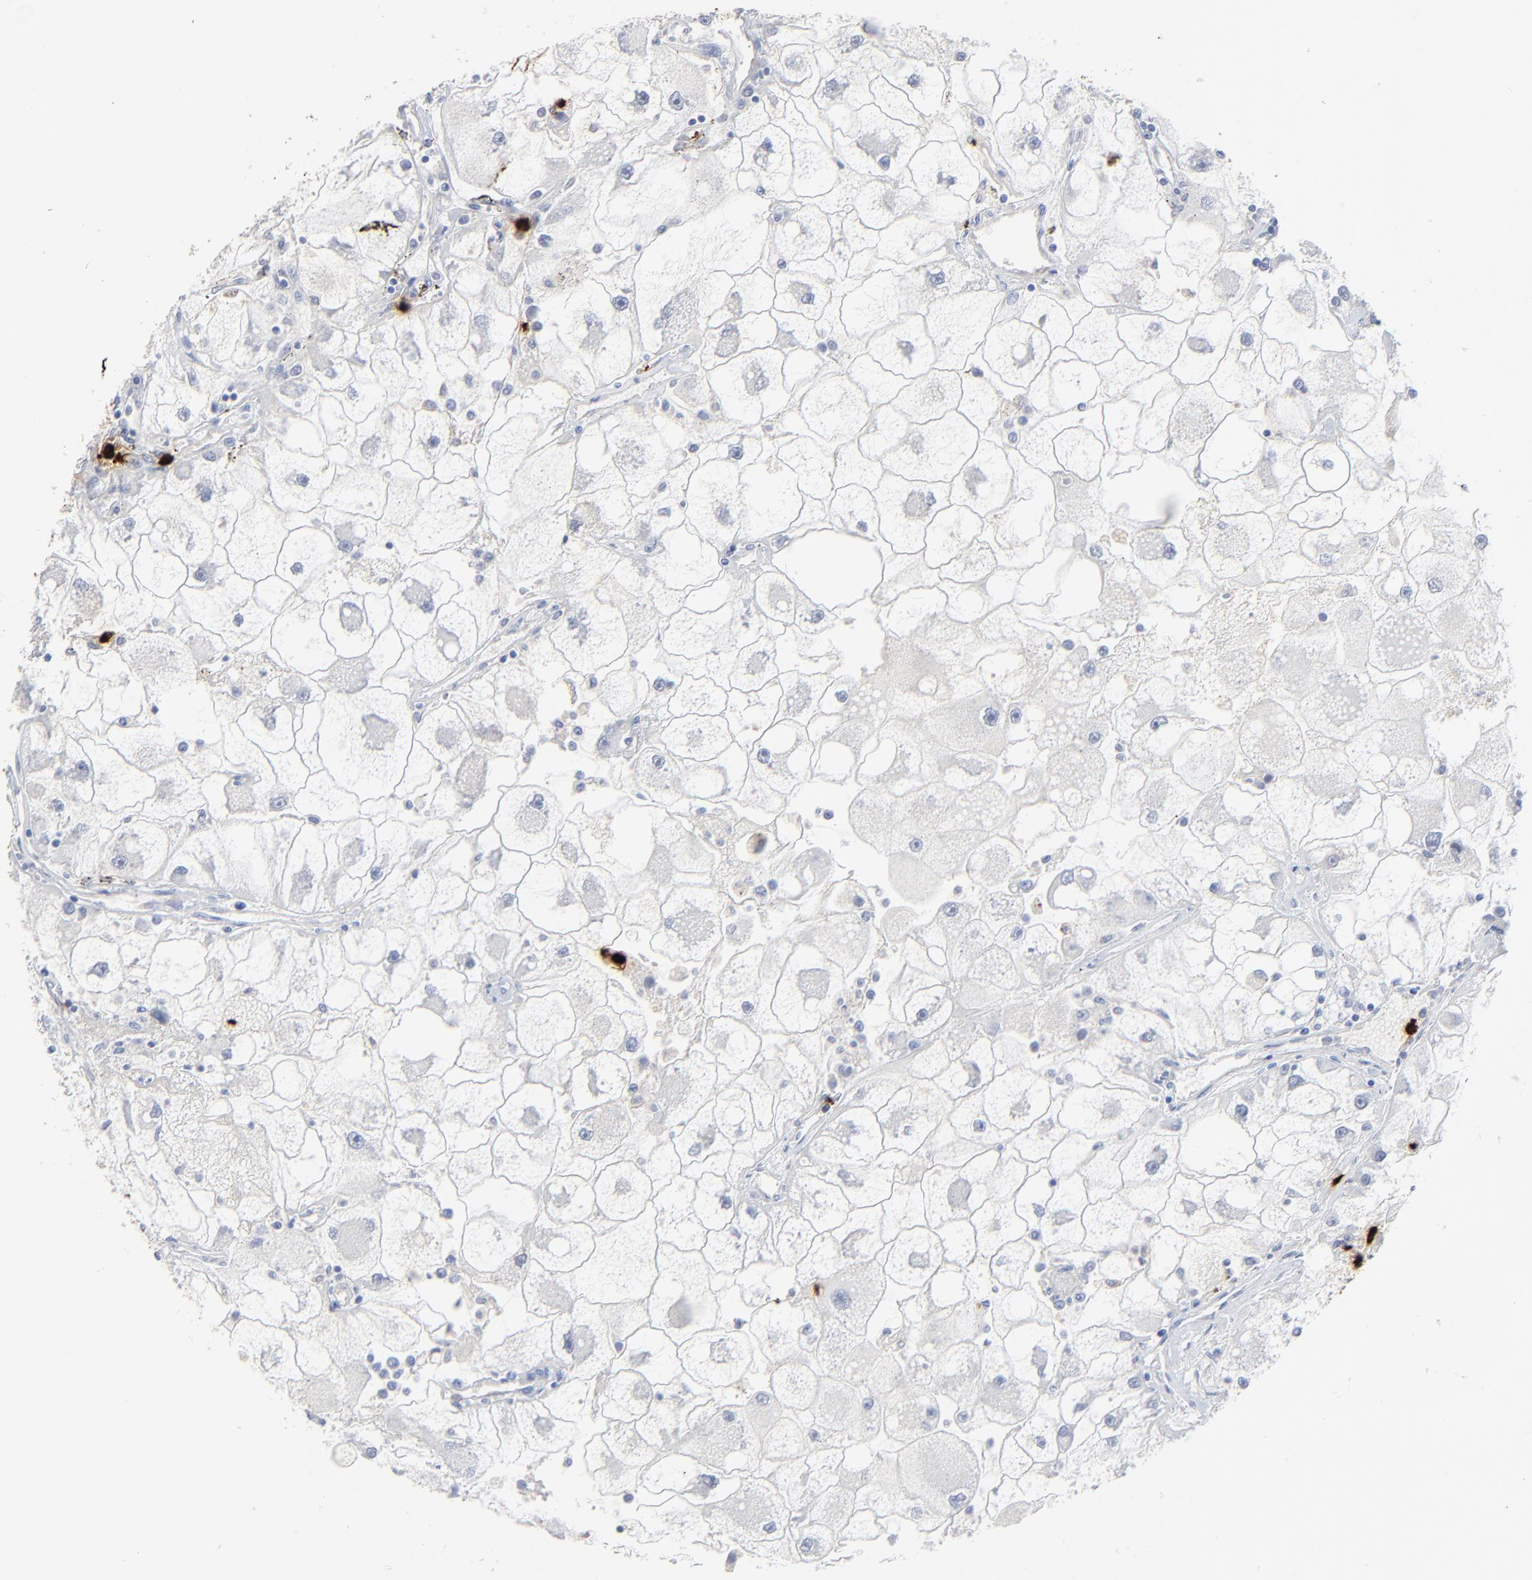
{"staining": {"intensity": "negative", "quantity": "none", "location": "none"}, "tissue": "renal cancer", "cell_type": "Tumor cells", "image_type": "cancer", "snomed": [{"axis": "morphology", "description": "Adenocarcinoma, NOS"}, {"axis": "topography", "description": "Kidney"}], "caption": "An immunohistochemistry image of adenocarcinoma (renal) is shown. There is no staining in tumor cells of adenocarcinoma (renal).", "gene": "LCN2", "patient": {"sex": "female", "age": 73}}